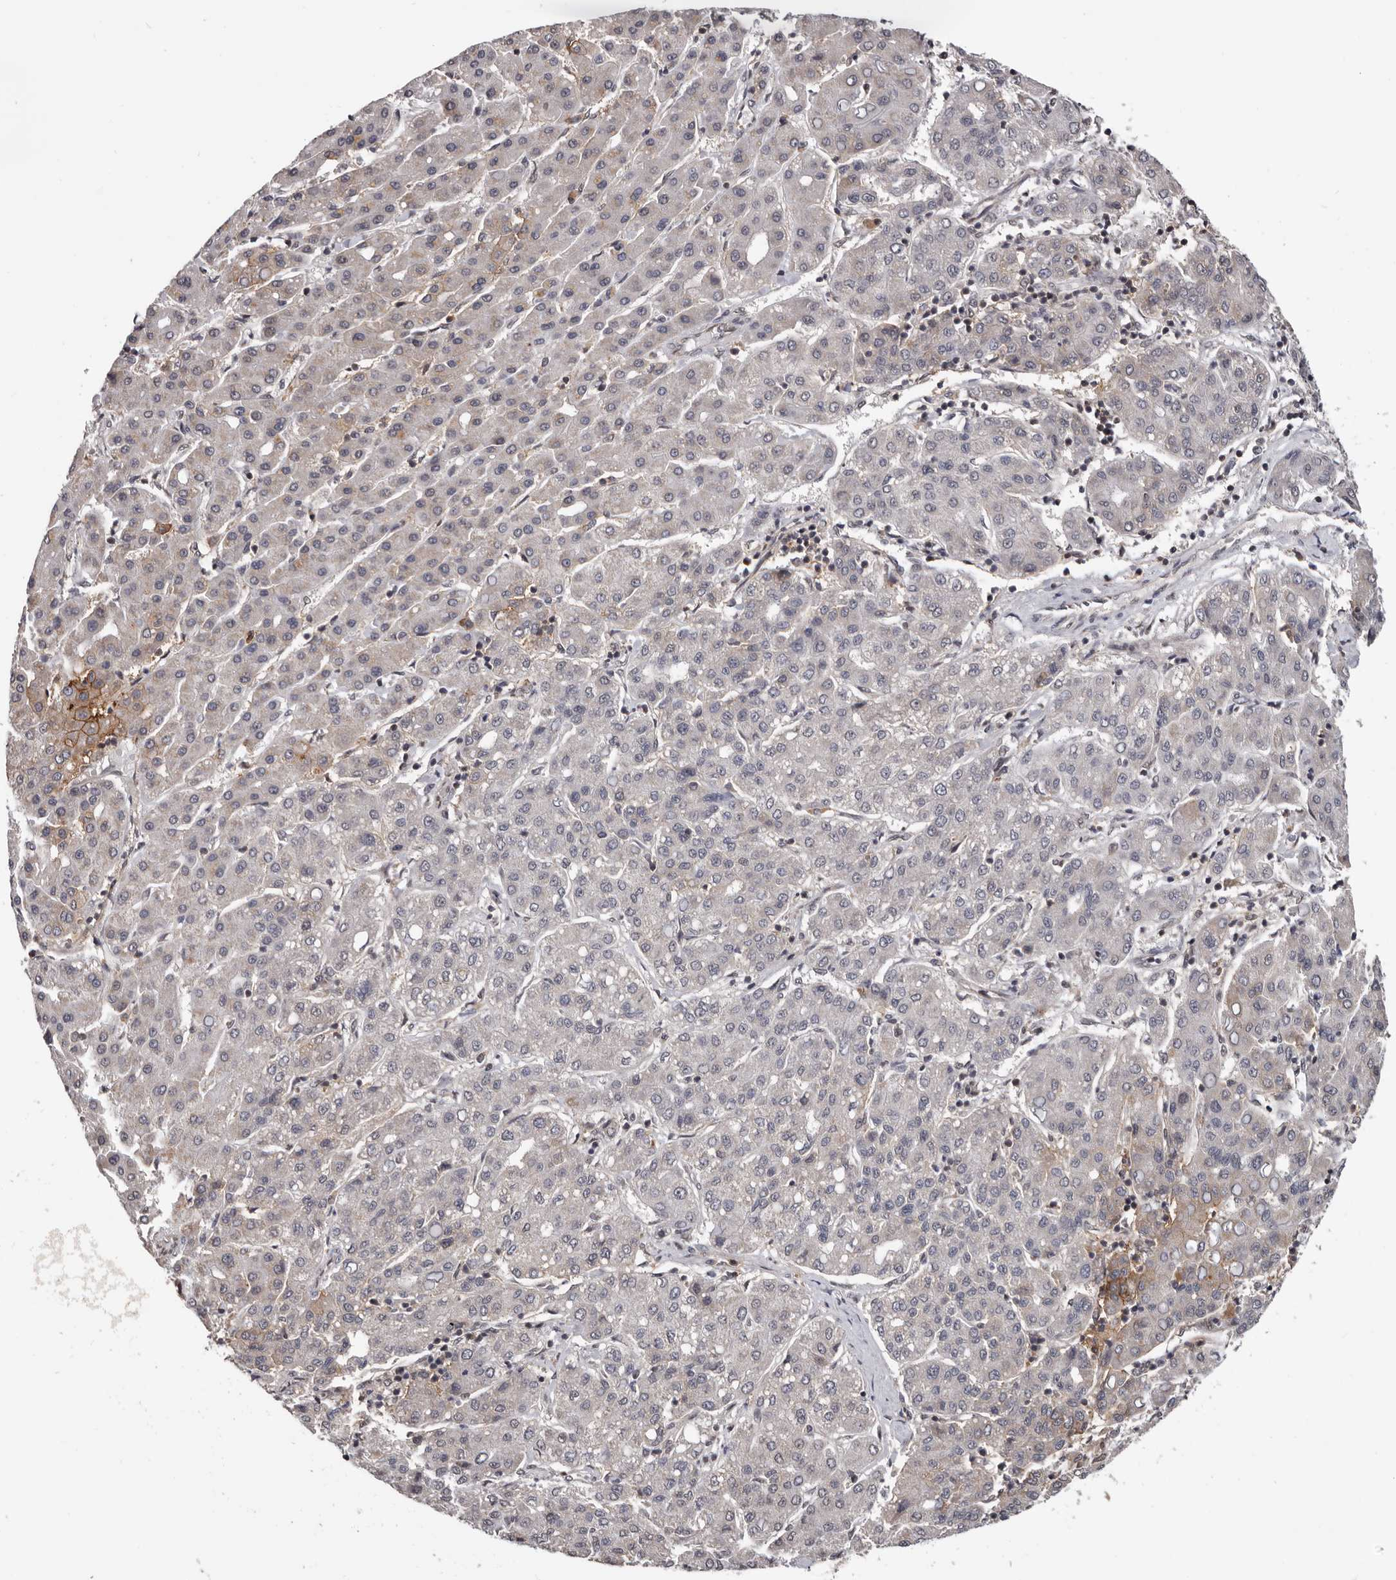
{"staining": {"intensity": "moderate", "quantity": "<25%", "location": "cytoplasmic/membranous"}, "tissue": "liver cancer", "cell_type": "Tumor cells", "image_type": "cancer", "snomed": [{"axis": "morphology", "description": "Carcinoma, Hepatocellular, NOS"}, {"axis": "topography", "description": "Liver"}], "caption": "Immunohistochemical staining of human liver cancer demonstrates moderate cytoplasmic/membranous protein staining in about <25% of tumor cells.", "gene": "MOGAT2", "patient": {"sex": "male", "age": 65}}